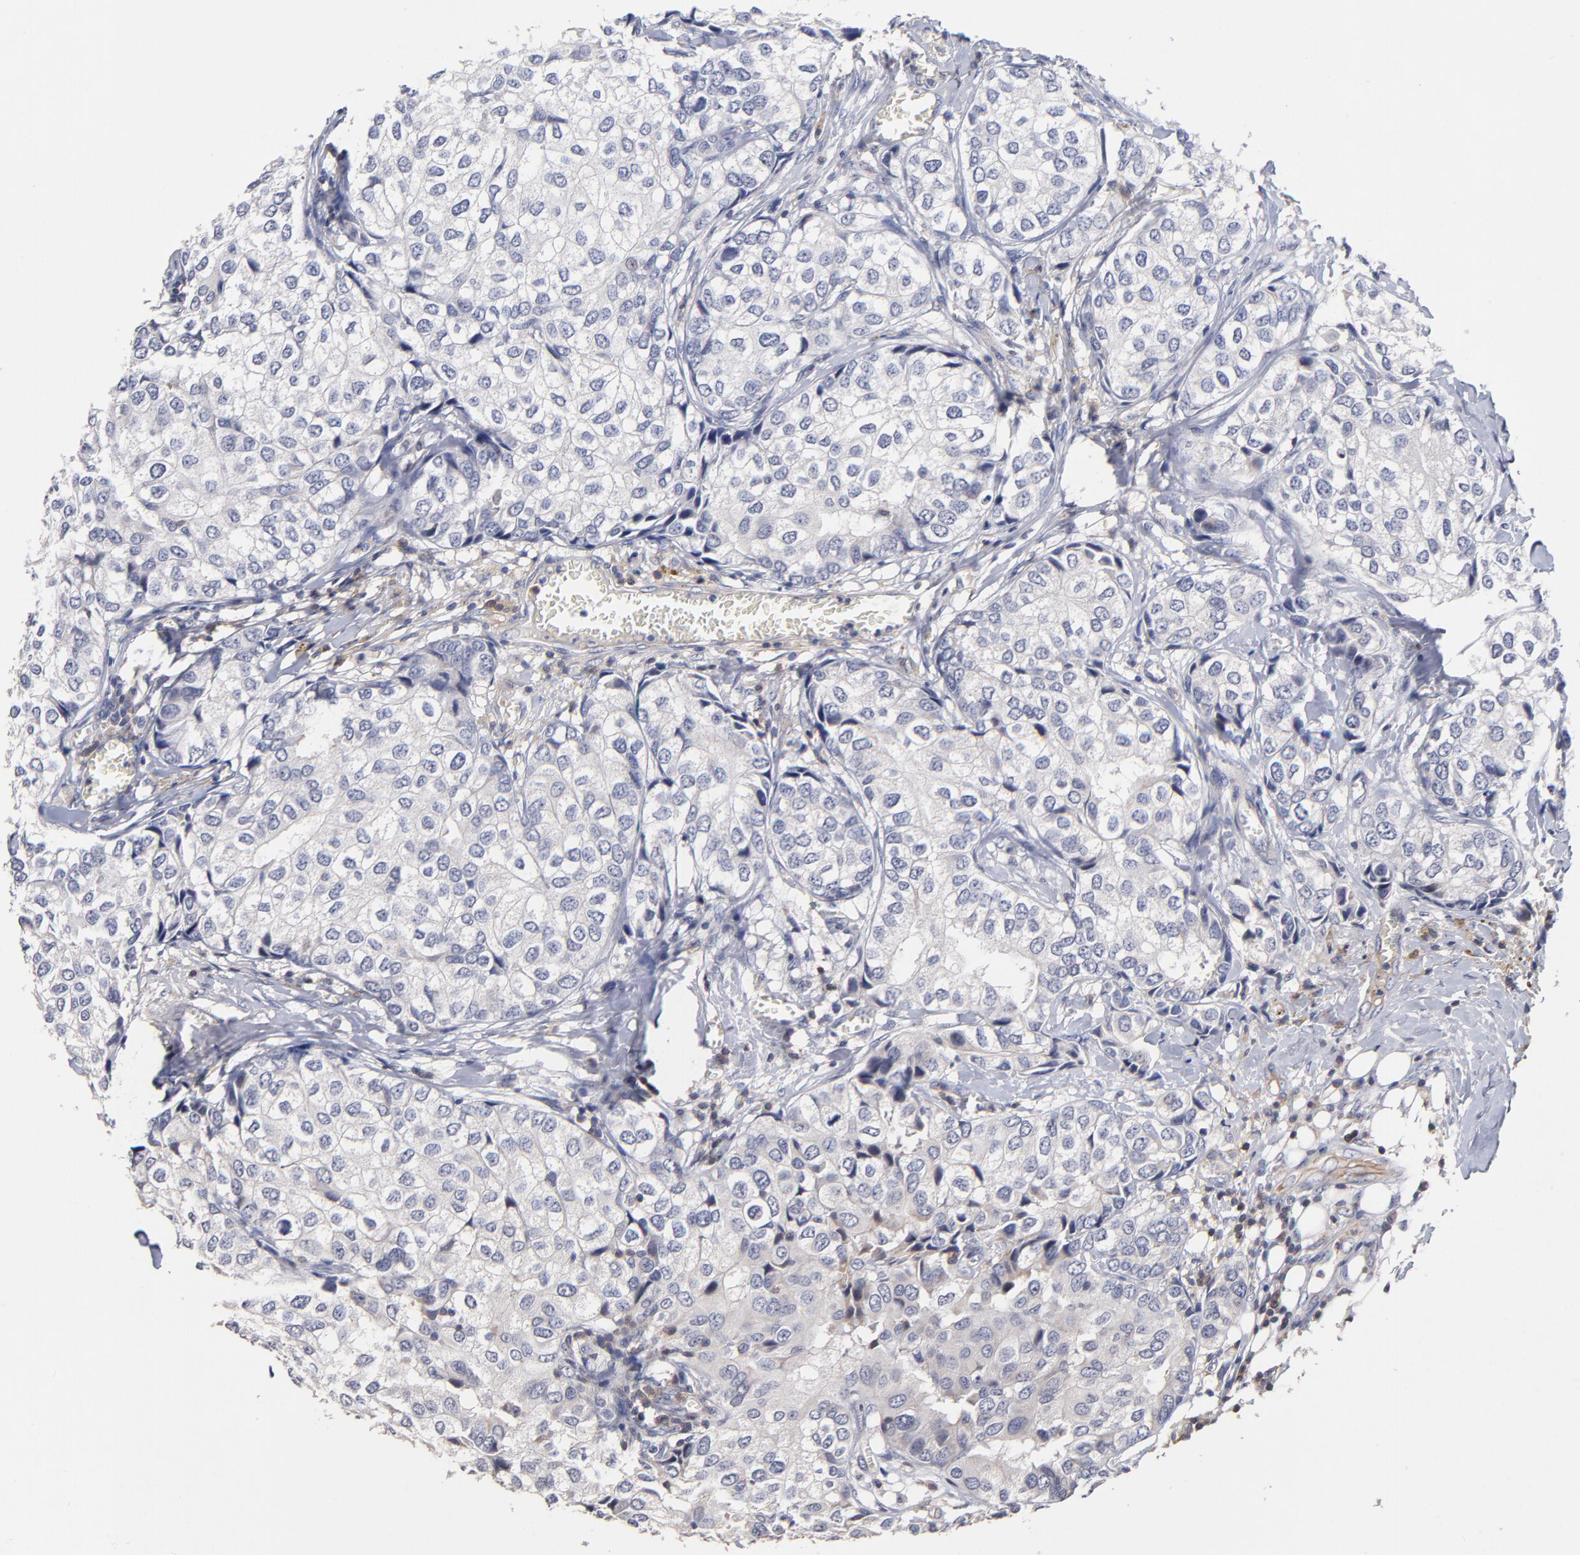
{"staining": {"intensity": "negative", "quantity": "none", "location": "none"}, "tissue": "breast cancer", "cell_type": "Tumor cells", "image_type": "cancer", "snomed": [{"axis": "morphology", "description": "Duct carcinoma"}, {"axis": "topography", "description": "Breast"}], "caption": "A high-resolution photomicrograph shows immunohistochemistry staining of breast infiltrating ductal carcinoma, which shows no significant expression in tumor cells. (Immunohistochemistry (ihc), brightfield microscopy, high magnification).", "gene": "TRAT1", "patient": {"sex": "female", "age": 68}}